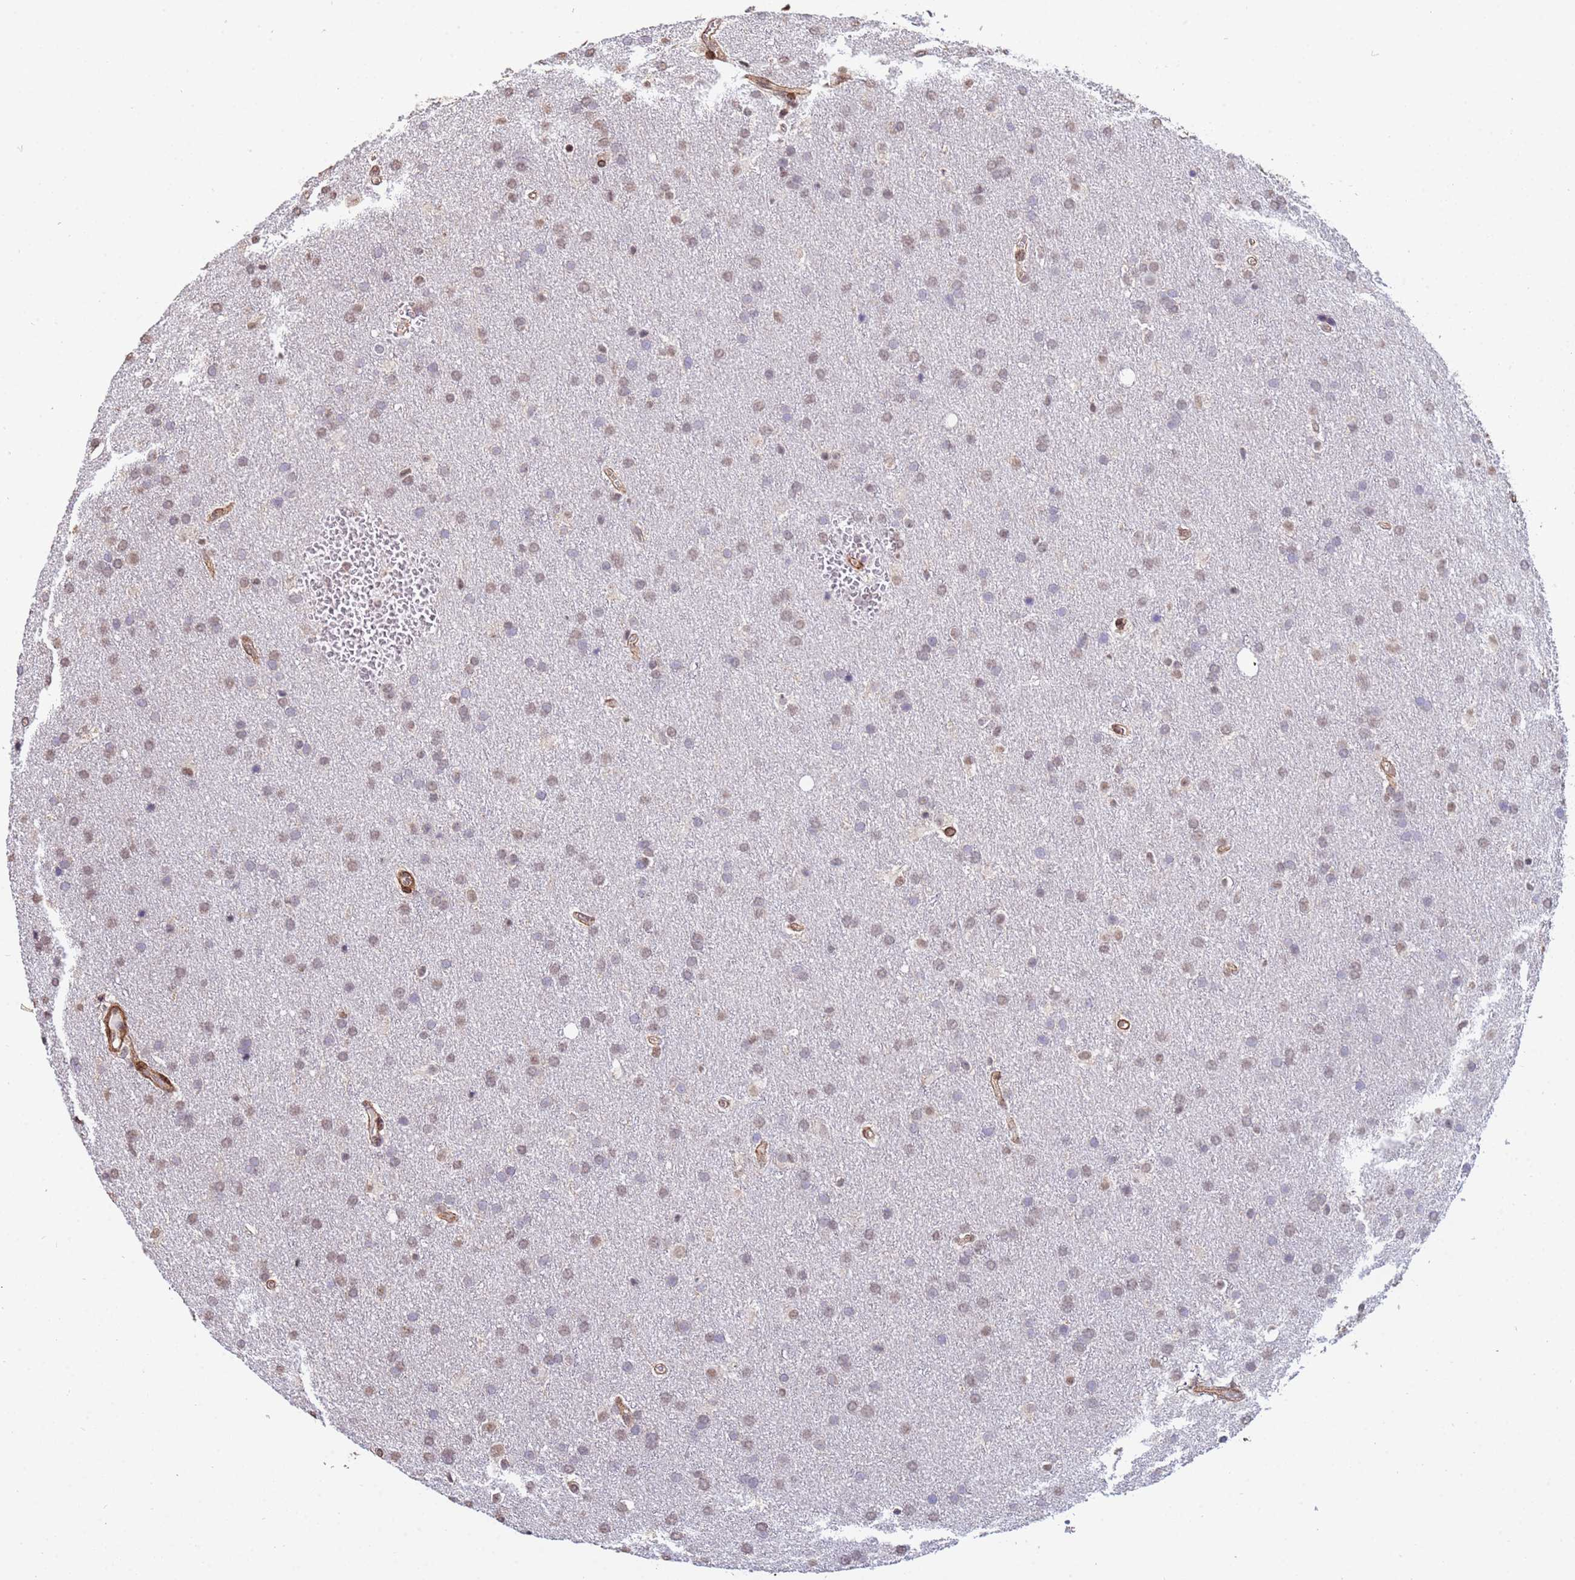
{"staining": {"intensity": "weak", "quantity": ">75%", "location": "nuclear"}, "tissue": "glioma", "cell_type": "Tumor cells", "image_type": "cancer", "snomed": [{"axis": "morphology", "description": "Glioma, malignant, Low grade"}, {"axis": "topography", "description": "Brain"}], "caption": "About >75% of tumor cells in human glioma exhibit weak nuclear protein positivity as visualized by brown immunohistochemical staining.", "gene": "TRIP6", "patient": {"sex": "female", "age": 32}}